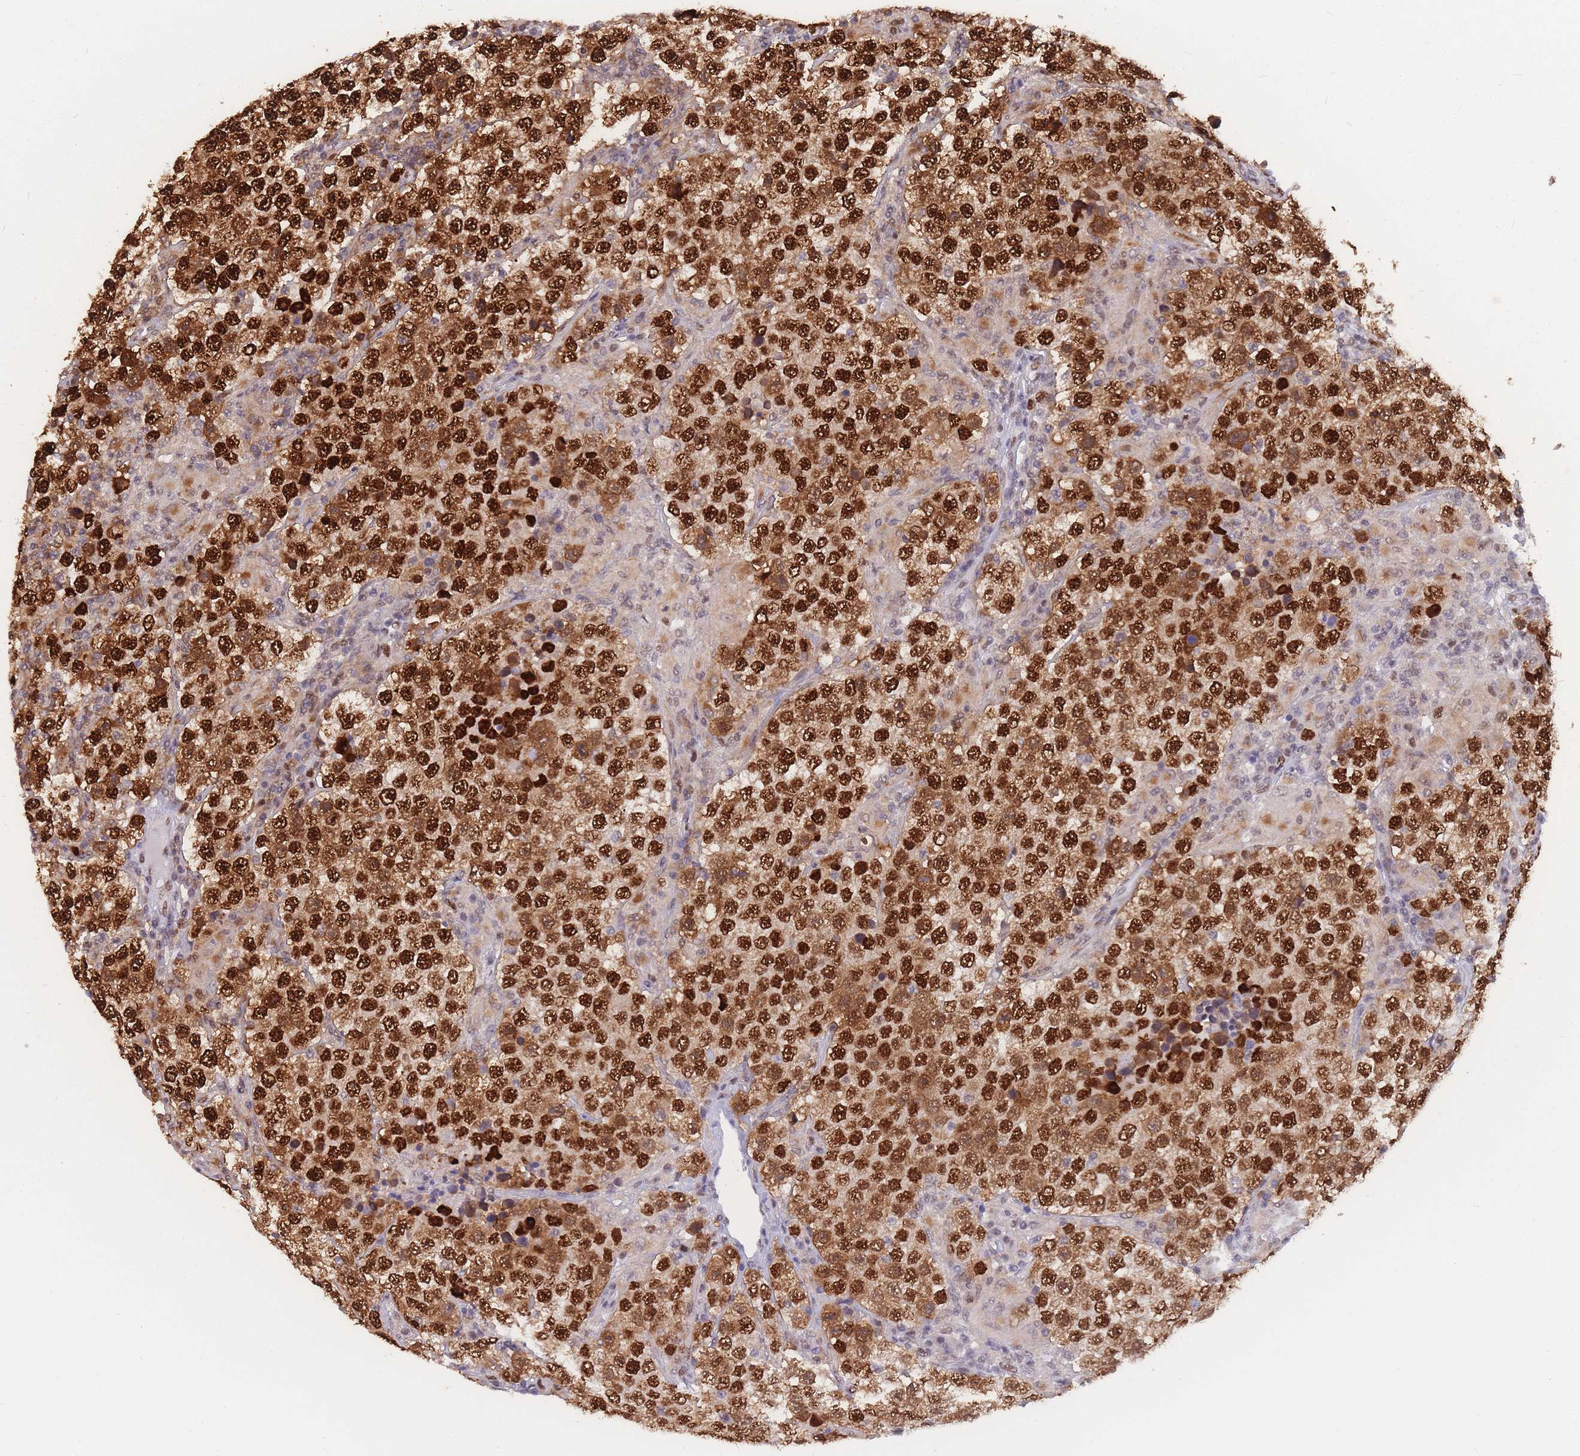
{"staining": {"intensity": "strong", "quantity": ">75%", "location": "nuclear"}, "tissue": "testis cancer", "cell_type": "Tumor cells", "image_type": "cancer", "snomed": [{"axis": "morphology", "description": "Normal tissue, NOS"}, {"axis": "morphology", "description": "Urothelial carcinoma, High grade"}, {"axis": "morphology", "description": "Seminoma, NOS"}, {"axis": "morphology", "description": "Carcinoma, Embryonal, NOS"}, {"axis": "topography", "description": "Urinary bladder"}, {"axis": "topography", "description": "Testis"}], "caption": "Protein staining of testis cancer tissue shows strong nuclear staining in approximately >75% of tumor cells.", "gene": "NASP", "patient": {"sex": "male", "age": 41}}